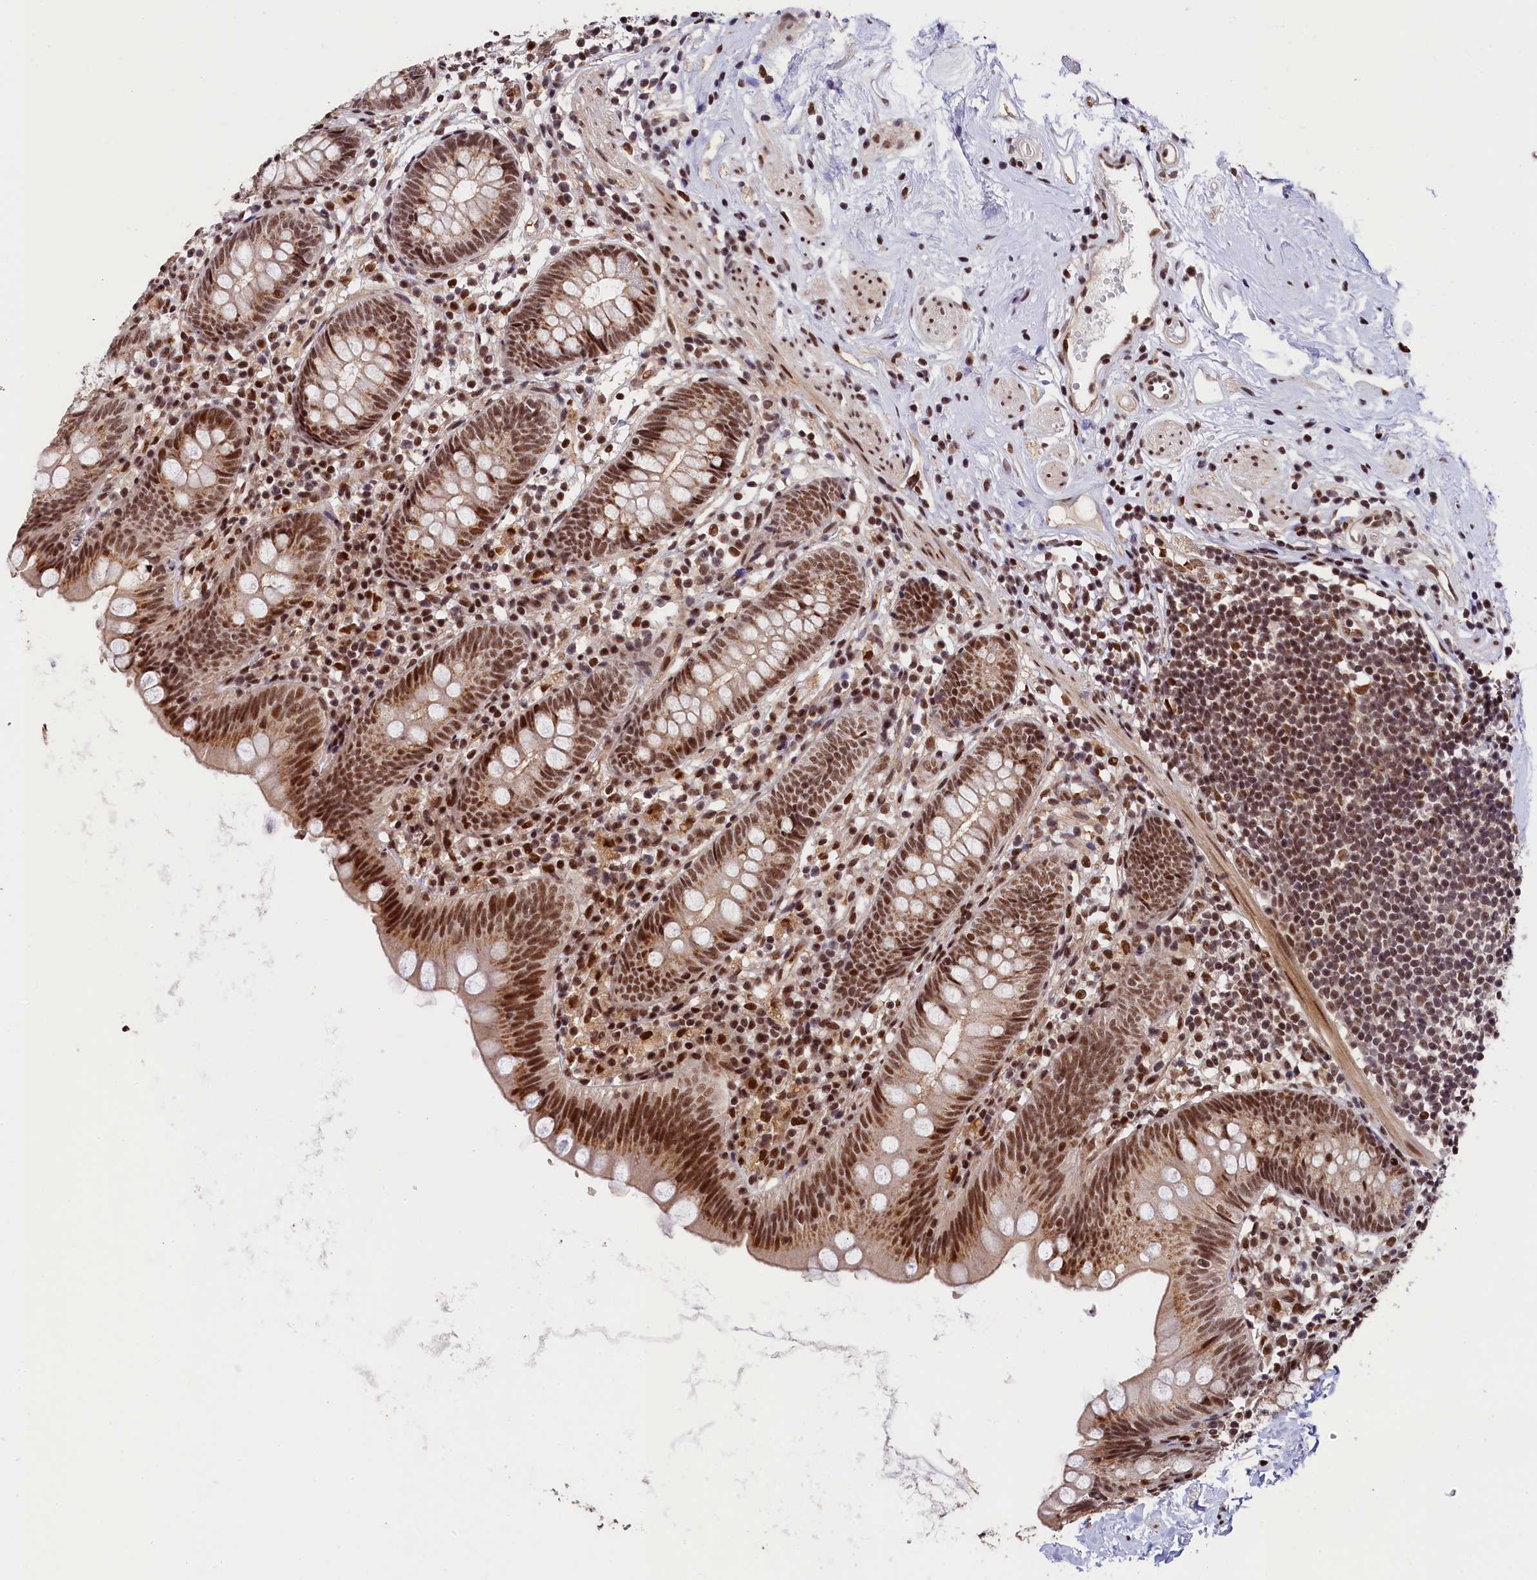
{"staining": {"intensity": "moderate", "quantity": ">75%", "location": "cytoplasmic/membranous,nuclear"}, "tissue": "appendix", "cell_type": "Glandular cells", "image_type": "normal", "snomed": [{"axis": "morphology", "description": "Normal tissue, NOS"}, {"axis": "topography", "description": "Appendix"}], "caption": "A brown stain labels moderate cytoplasmic/membranous,nuclear positivity of a protein in glandular cells of benign human appendix. Nuclei are stained in blue.", "gene": "ADIG", "patient": {"sex": "female", "age": 62}}